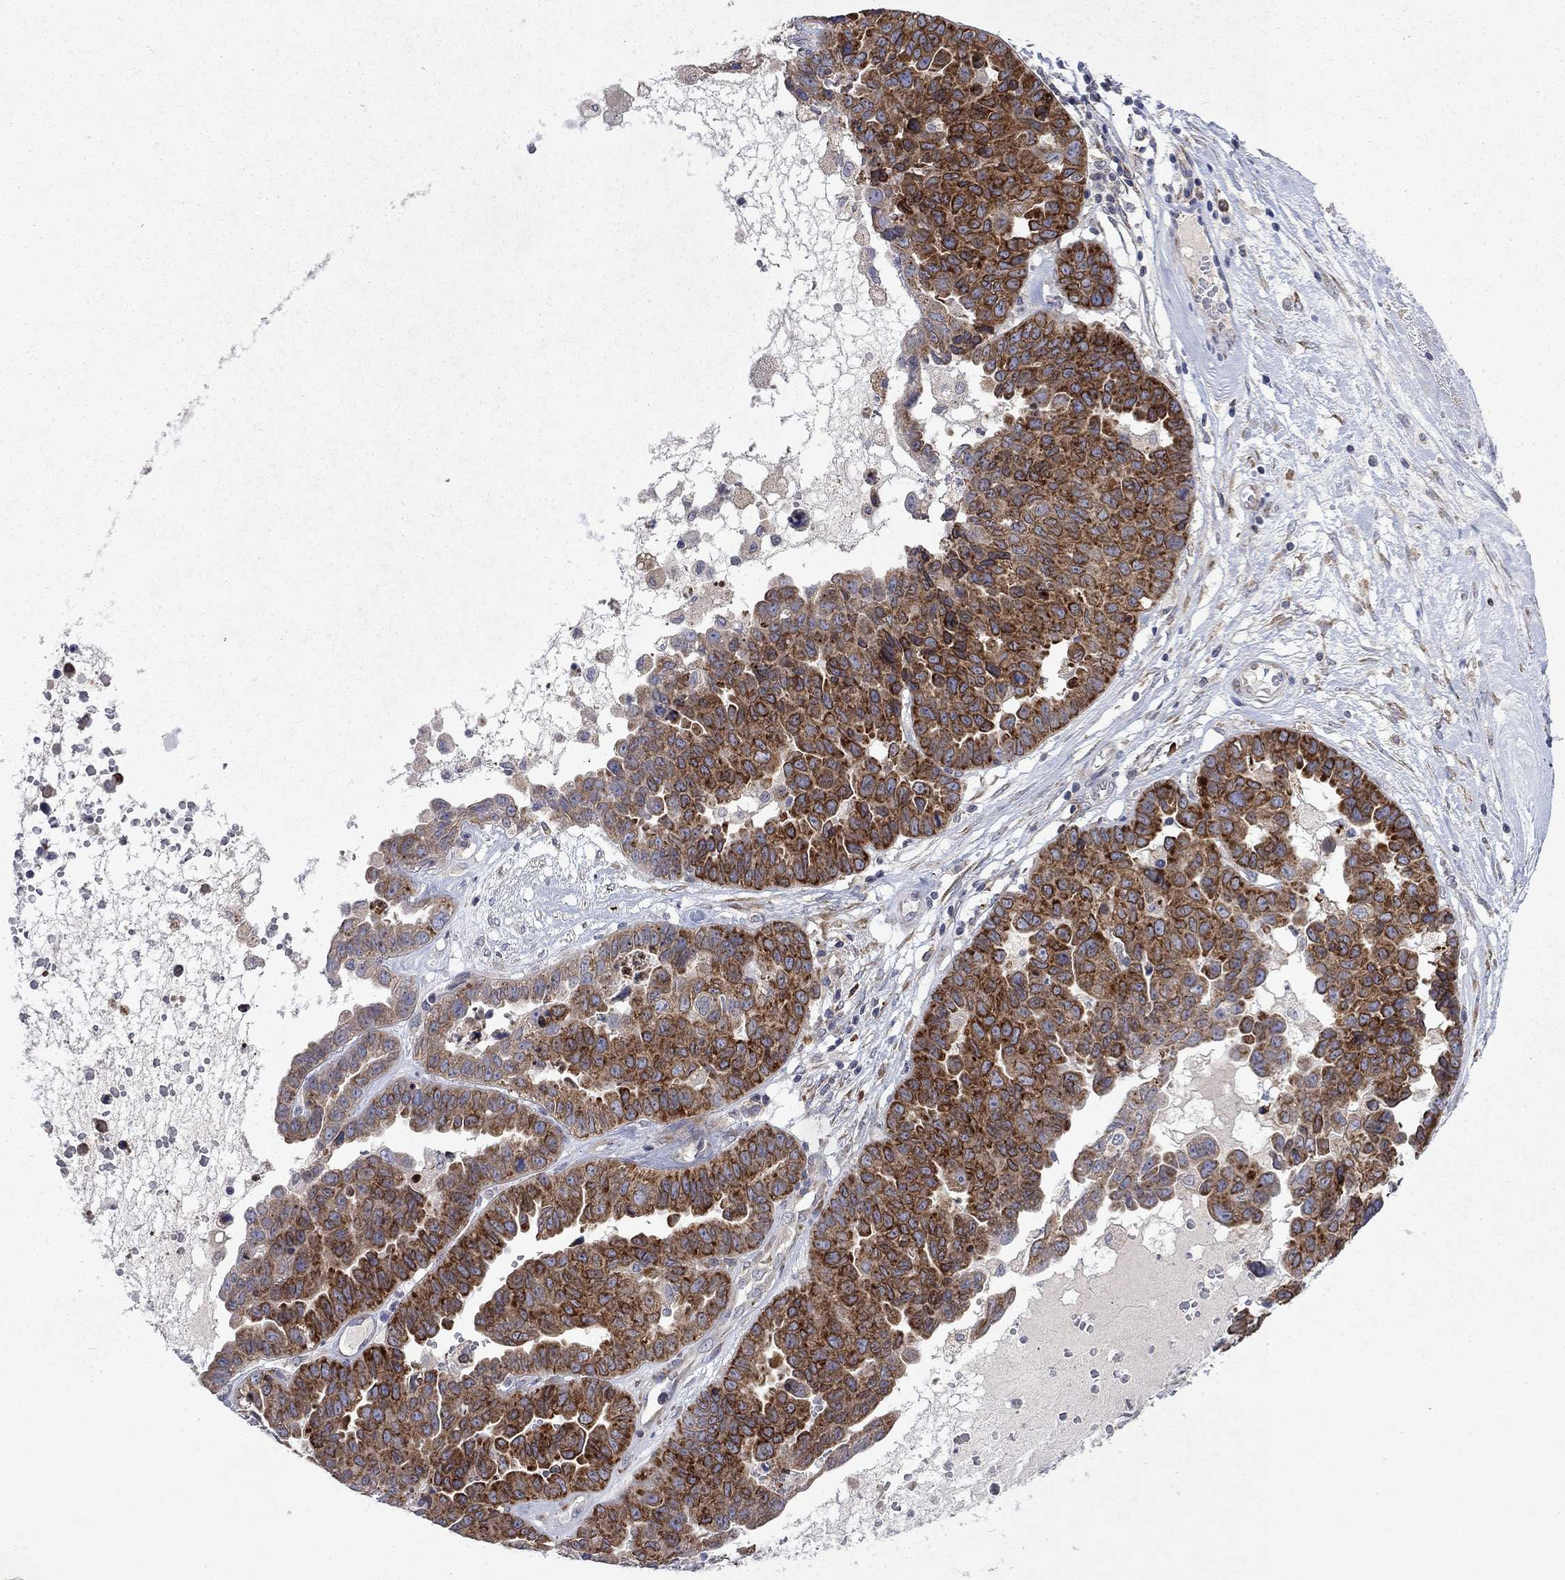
{"staining": {"intensity": "strong", "quantity": ">75%", "location": "cytoplasmic/membranous"}, "tissue": "ovarian cancer", "cell_type": "Tumor cells", "image_type": "cancer", "snomed": [{"axis": "morphology", "description": "Cystadenocarcinoma, serous, NOS"}, {"axis": "topography", "description": "Ovary"}], "caption": "The micrograph reveals staining of ovarian serous cystadenocarcinoma, revealing strong cytoplasmic/membranous protein staining (brown color) within tumor cells.", "gene": "TMEM97", "patient": {"sex": "female", "age": 87}}